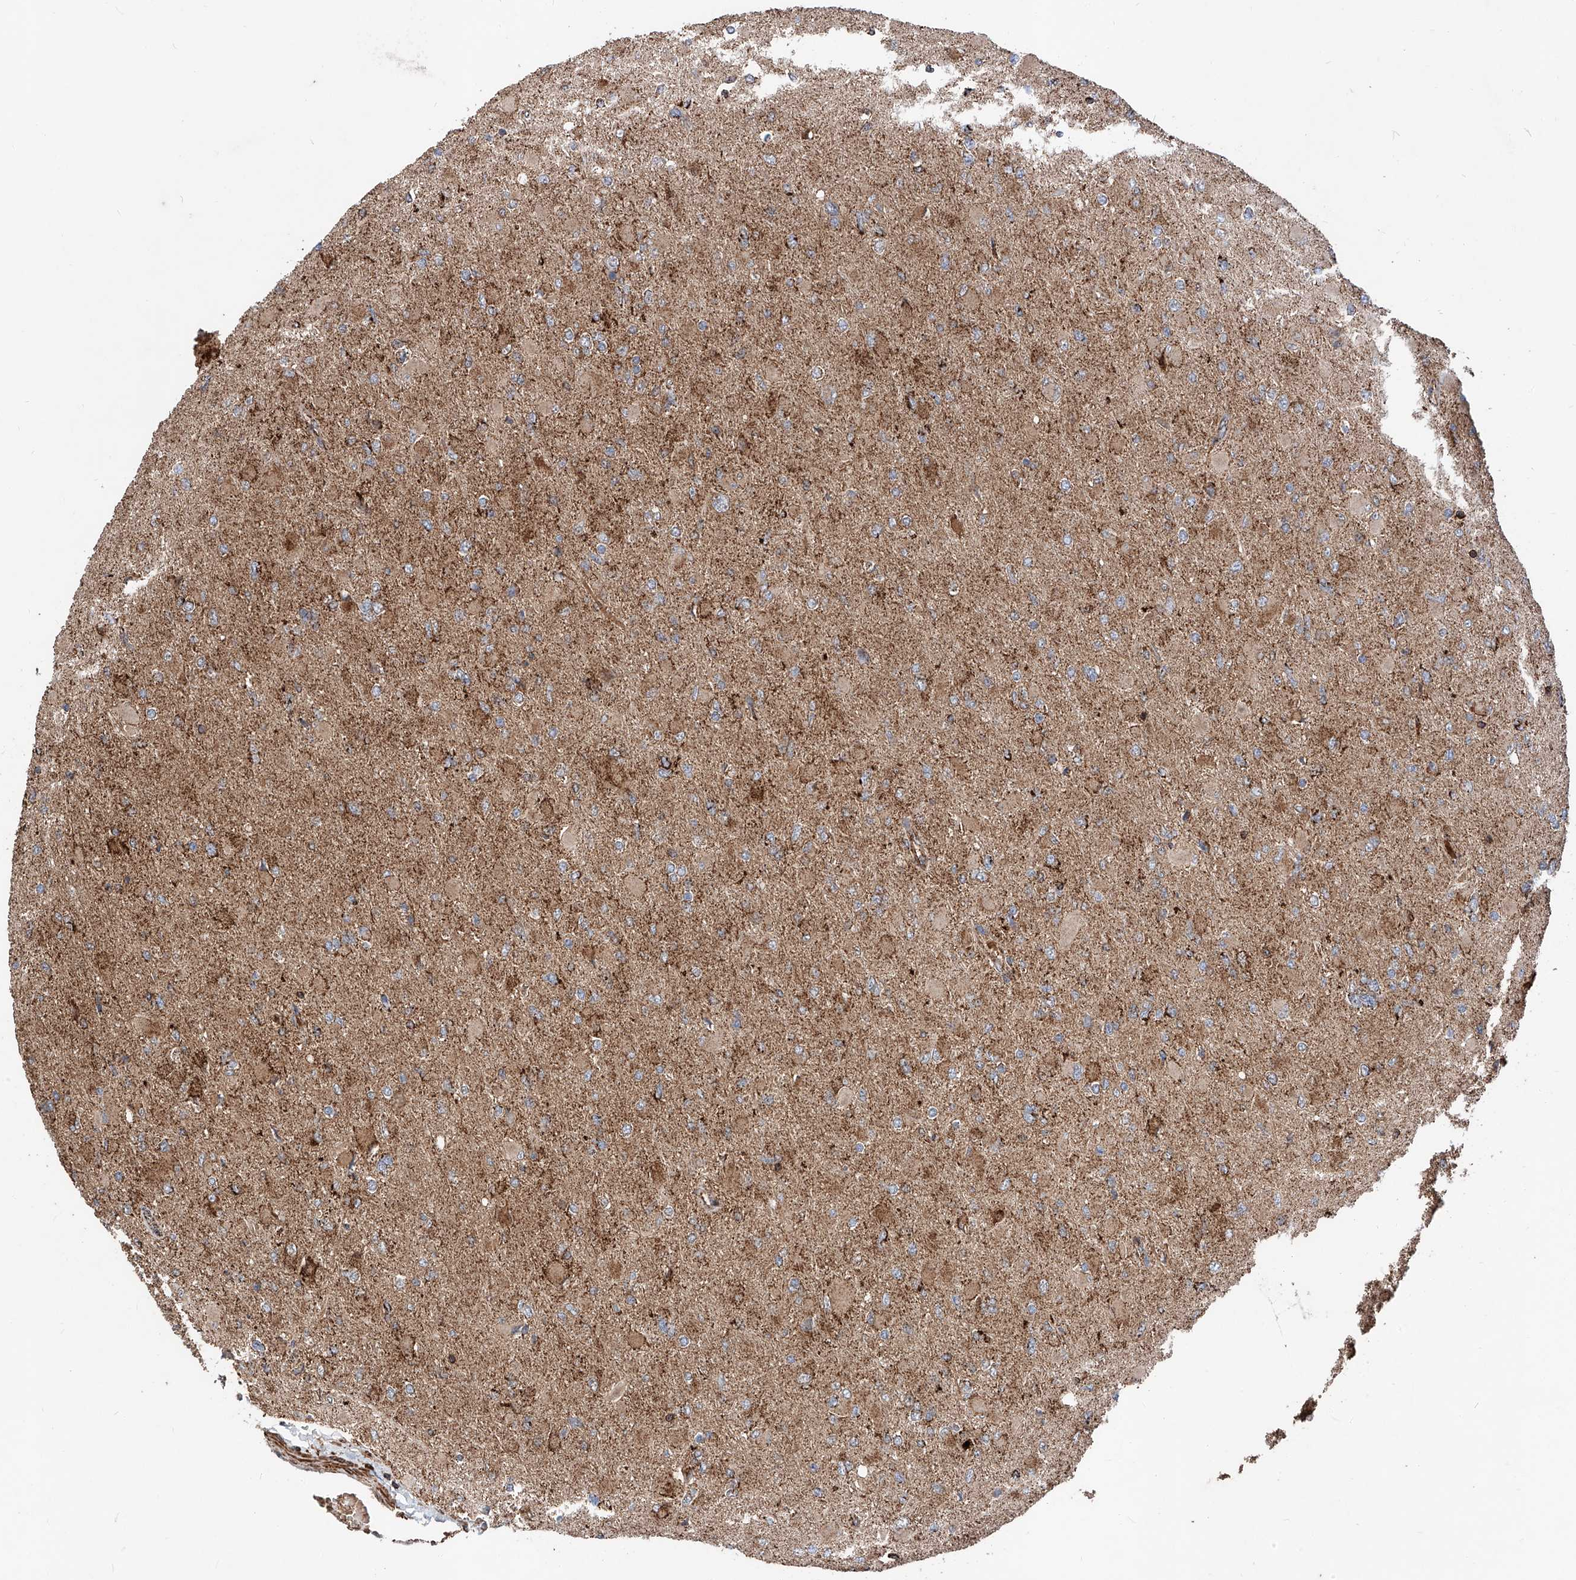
{"staining": {"intensity": "moderate", "quantity": "<25%", "location": "cytoplasmic/membranous"}, "tissue": "glioma", "cell_type": "Tumor cells", "image_type": "cancer", "snomed": [{"axis": "morphology", "description": "Glioma, malignant, High grade"}, {"axis": "topography", "description": "Cerebral cortex"}], "caption": "Immunohistochemistry (IHC) staining of glioma, which demonstrates low levels of moderate cytoplasmic/membranous positivity in approximately <25% of tumor cells indicating moderate cytoplasmic/membranous protein positivity. The staining was performed using DAB (brown) for protein detection and nuclei were counterstained in hematoxylin (blue).", "gene": "PISD", "patient": {"sex": "female", "age": 36}}